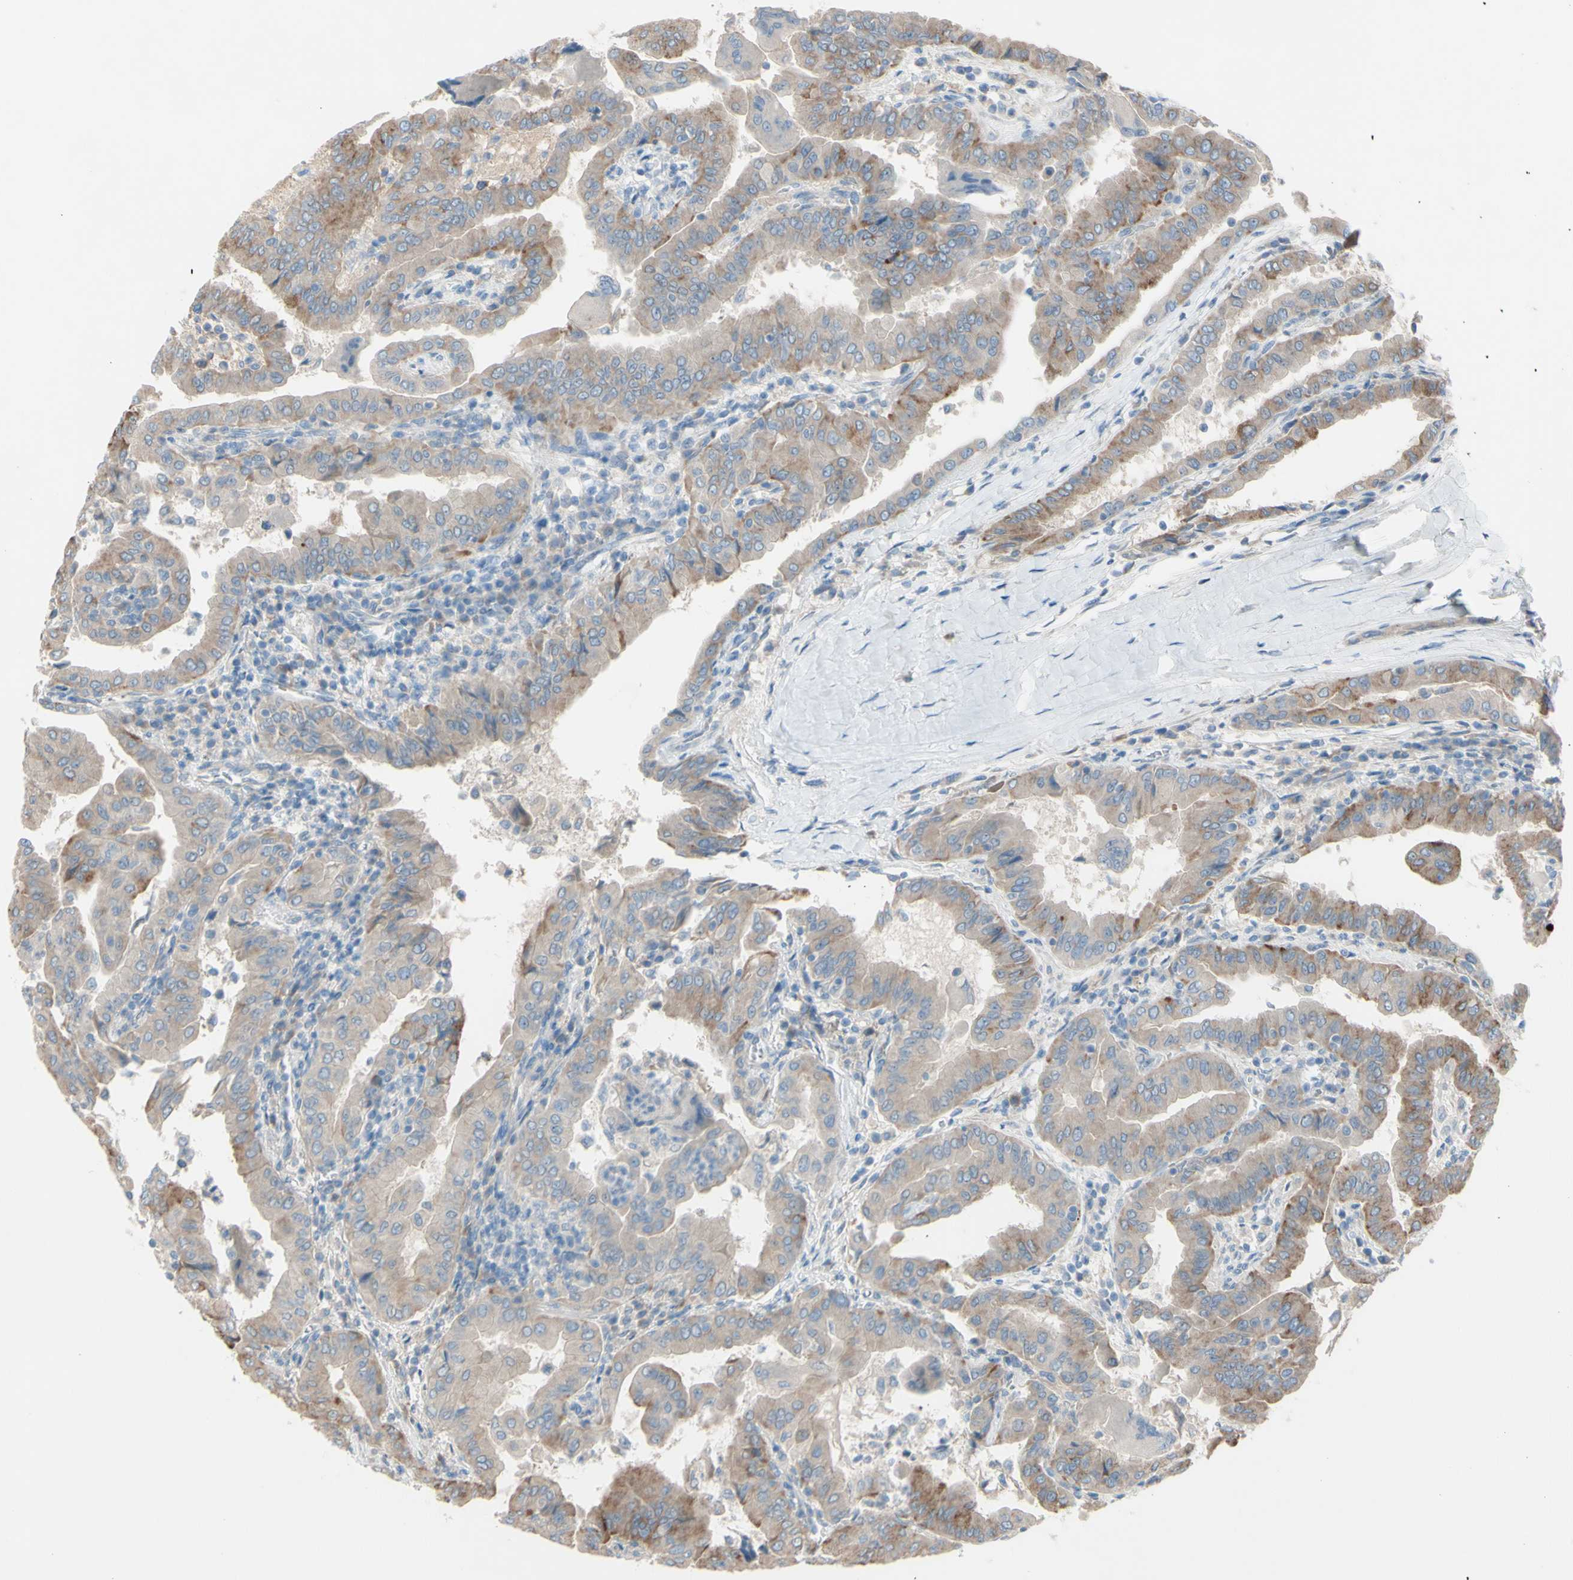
{"staining": {"intensity": "weak", "quantity": ">75%", "location": "cytoplasmic/membranous"}, "tissue": "thyroid cancer", "cell_type": "Tumor cells", "image_type": "cancer", "snomed": [{"axis": "morphology", "description": "Papillary adenocarcinoma, NOS"}, {"axis": "topography", "description": "Thyroid gland"}], "caption": "Immunohistochemistry (IHC) image of neoplastic tissue: papillary adenocarcinoma (thyroid) stained using immunohistochemistry (IHC) exhibits low levels of weak protein expression localized specifically in the cytoplasmic/membranous of tumor cells, appearing as a cytoplasmic/membranous brown color.", "gene": "ATRN", "patient": {"sex": "male", "age": 33}}